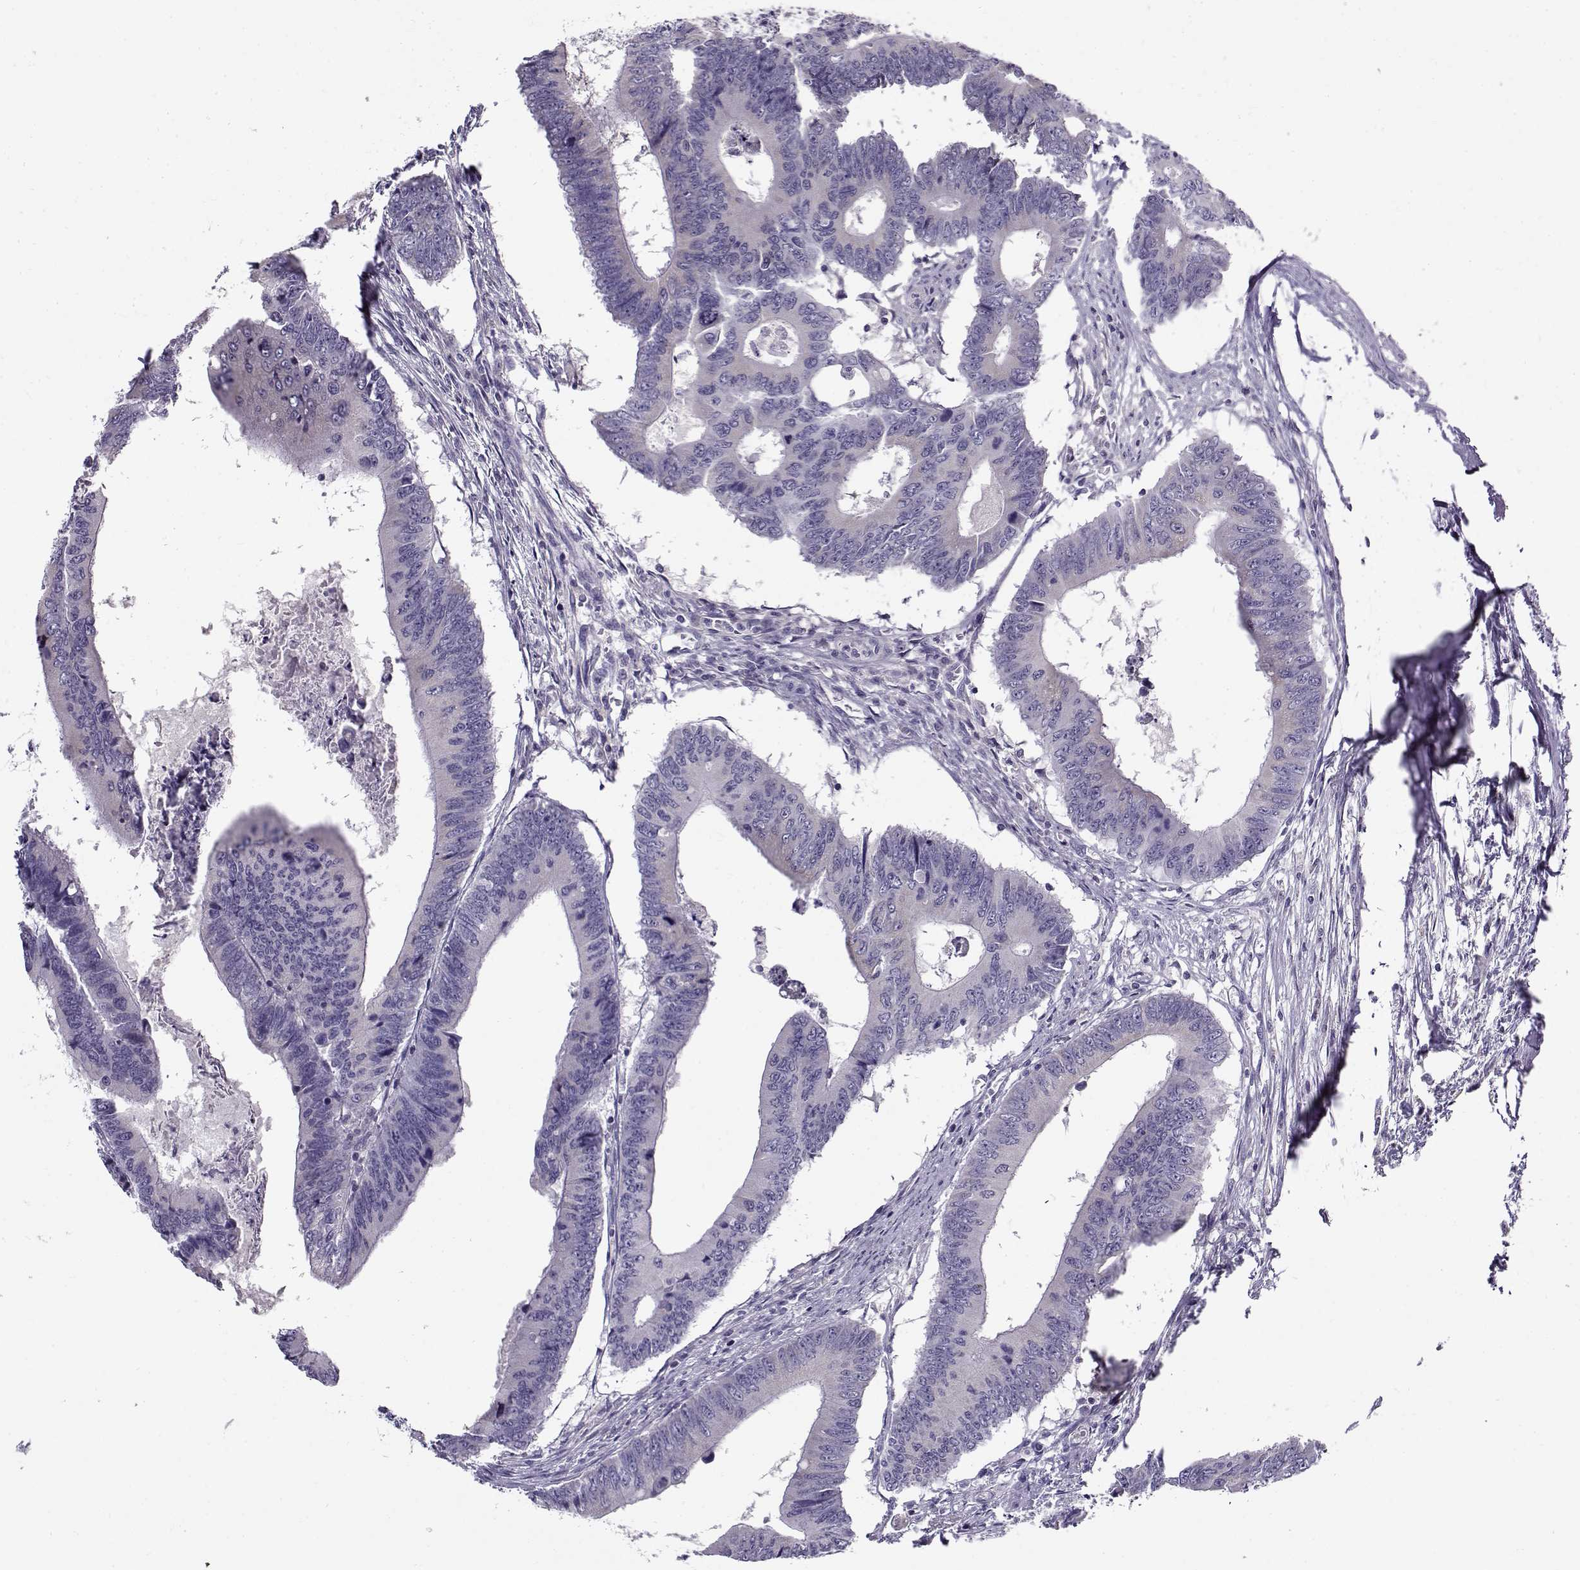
{"staining": {"intensity": "negative", "quantity": "none", "location": "none"}, "tissue": "colorectal cancer", "cell_type": "Tumor cells", "image_type": "cancer", "snomed": [{"axis": "morphology", "description": "Adenocarcinoma, NOS"}, {"axis": "topography", "description": "Colon"}], "caption": "High power microscopy histopathology image of an immunohistochemistry micrograph of adenocarcinoma (colorectal), revealing no significant staining in tumor cells.", "gene": "FEZF1", "patient": {"sex": "male", "age": 53}}